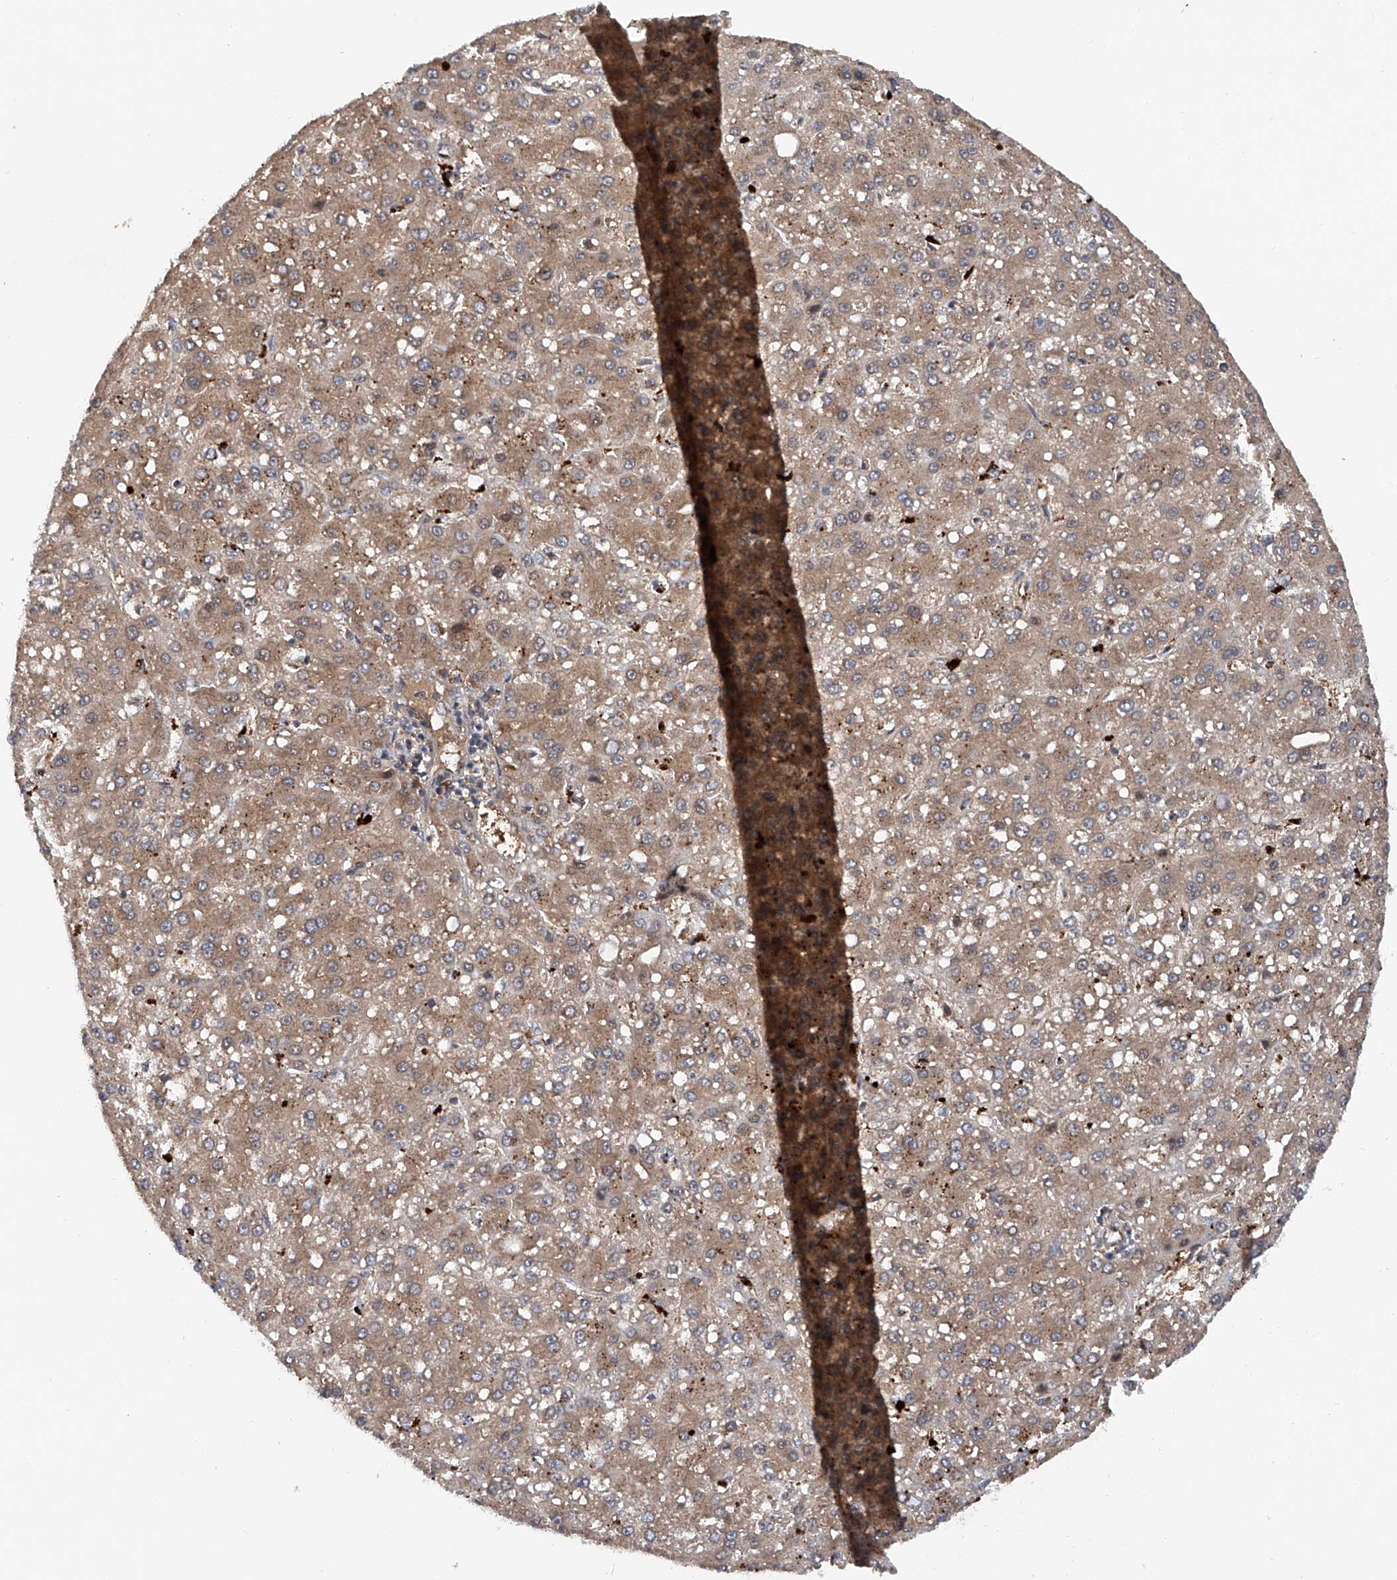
{"staining": {"intensity": "moderate", "quantity": ">75%", "location": "cytoplasmic/membranous"}, "tissue": "liver cancer", "cell_type": "Tumor cells", "image_type": "cancer", "snomed": [{"axis": "morphology", "description": "Carcinoma, Hepatocellular, NOS"}, {"axis": "topography", "description": "Liver"}], "caption": "A photomicrograph showing moderate cytoplasmic/membranous staining in about >75% of tumor cells in liver cancer, as visualized by brown immunohistochemical staining.", "gene": "ASCC3", "patient": {"sex": "male", "age": 67}}